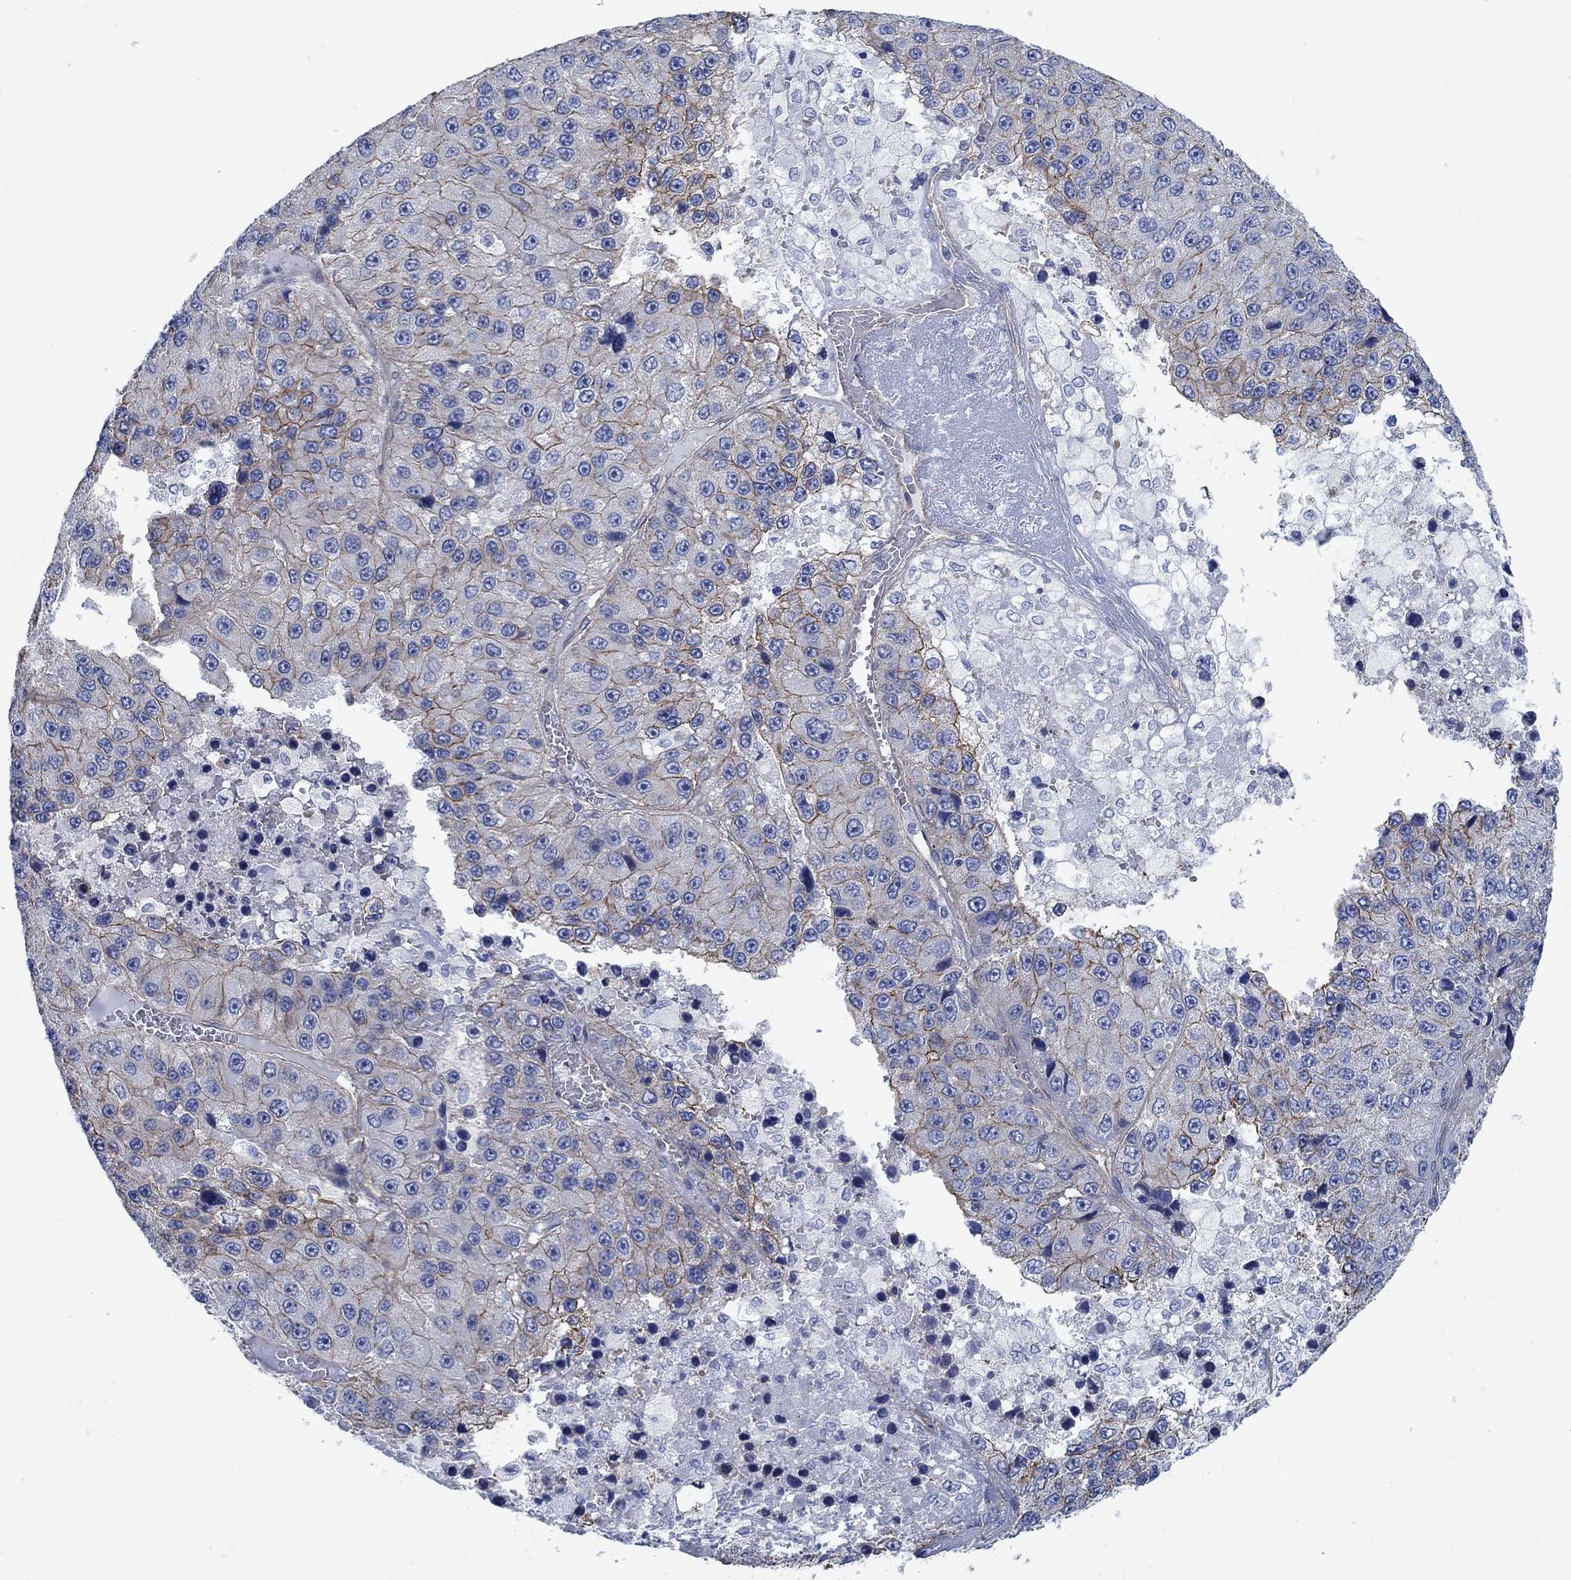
{"staining": {"intensity": "moderate", "quantity": "25%-75%", "location": "cytoplasmic/membranous"}, "tissue": "liver cancer", "cell_type": "Tumor cells", "image_type": "cancer", "snomed": [{"axis": "morphology", "description": "Carcinoma, Hepatocellular, NOS"}, {"axis": "topography", "description": "Liver"}], "caption": "IHC staining of liver cancer, which displays medium levels of moderate cytoplasmic/membranous positivity in about 25%-75% of tumor cells indicating moderate cytoplasmic/membranous protein positivity. The staining was performed using DAB (3,3'-diaminobenzidine) (brown) for protein detection and nuclei were counterstained in hematoxylin (blue).", "gene": "TMEM198", "patient": {"sex": "female", "age": 73}}